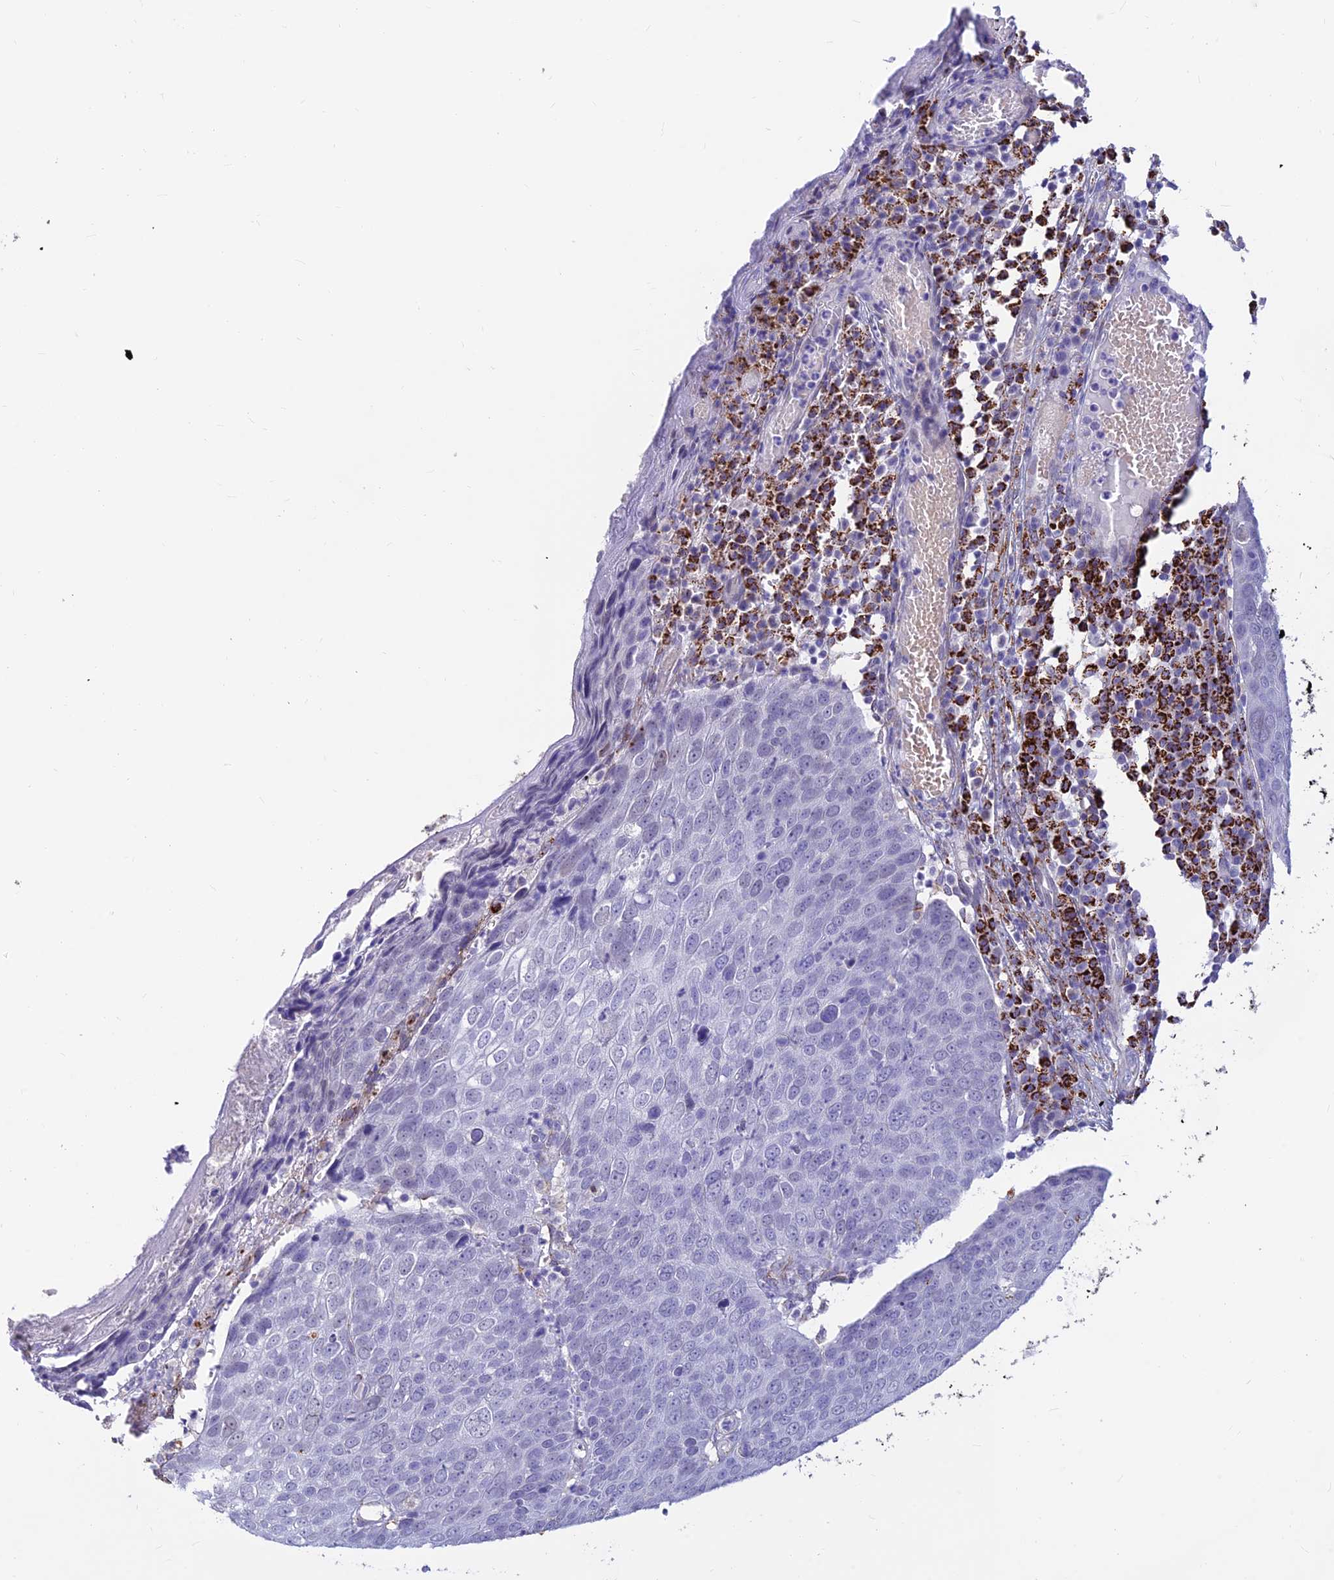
{"staining": {"intensity": "negative", "quantity": "none", "location": "none"}, "tissue": "skin cancer", "cell_type": "Tumor cells", "image_type": "cancer", "snomed": [{"axis": "morphology", "description": "Squamous cell carcinoma, NOS"}, {"axis": "topography", "description": "Skin"}], "caption": "Tumor cells are negative for protein expression in human skin cancer (squamous cell carcinoma).", "gene": "ALDH1L2", "patient": {"sex": "male", "age": 71}}